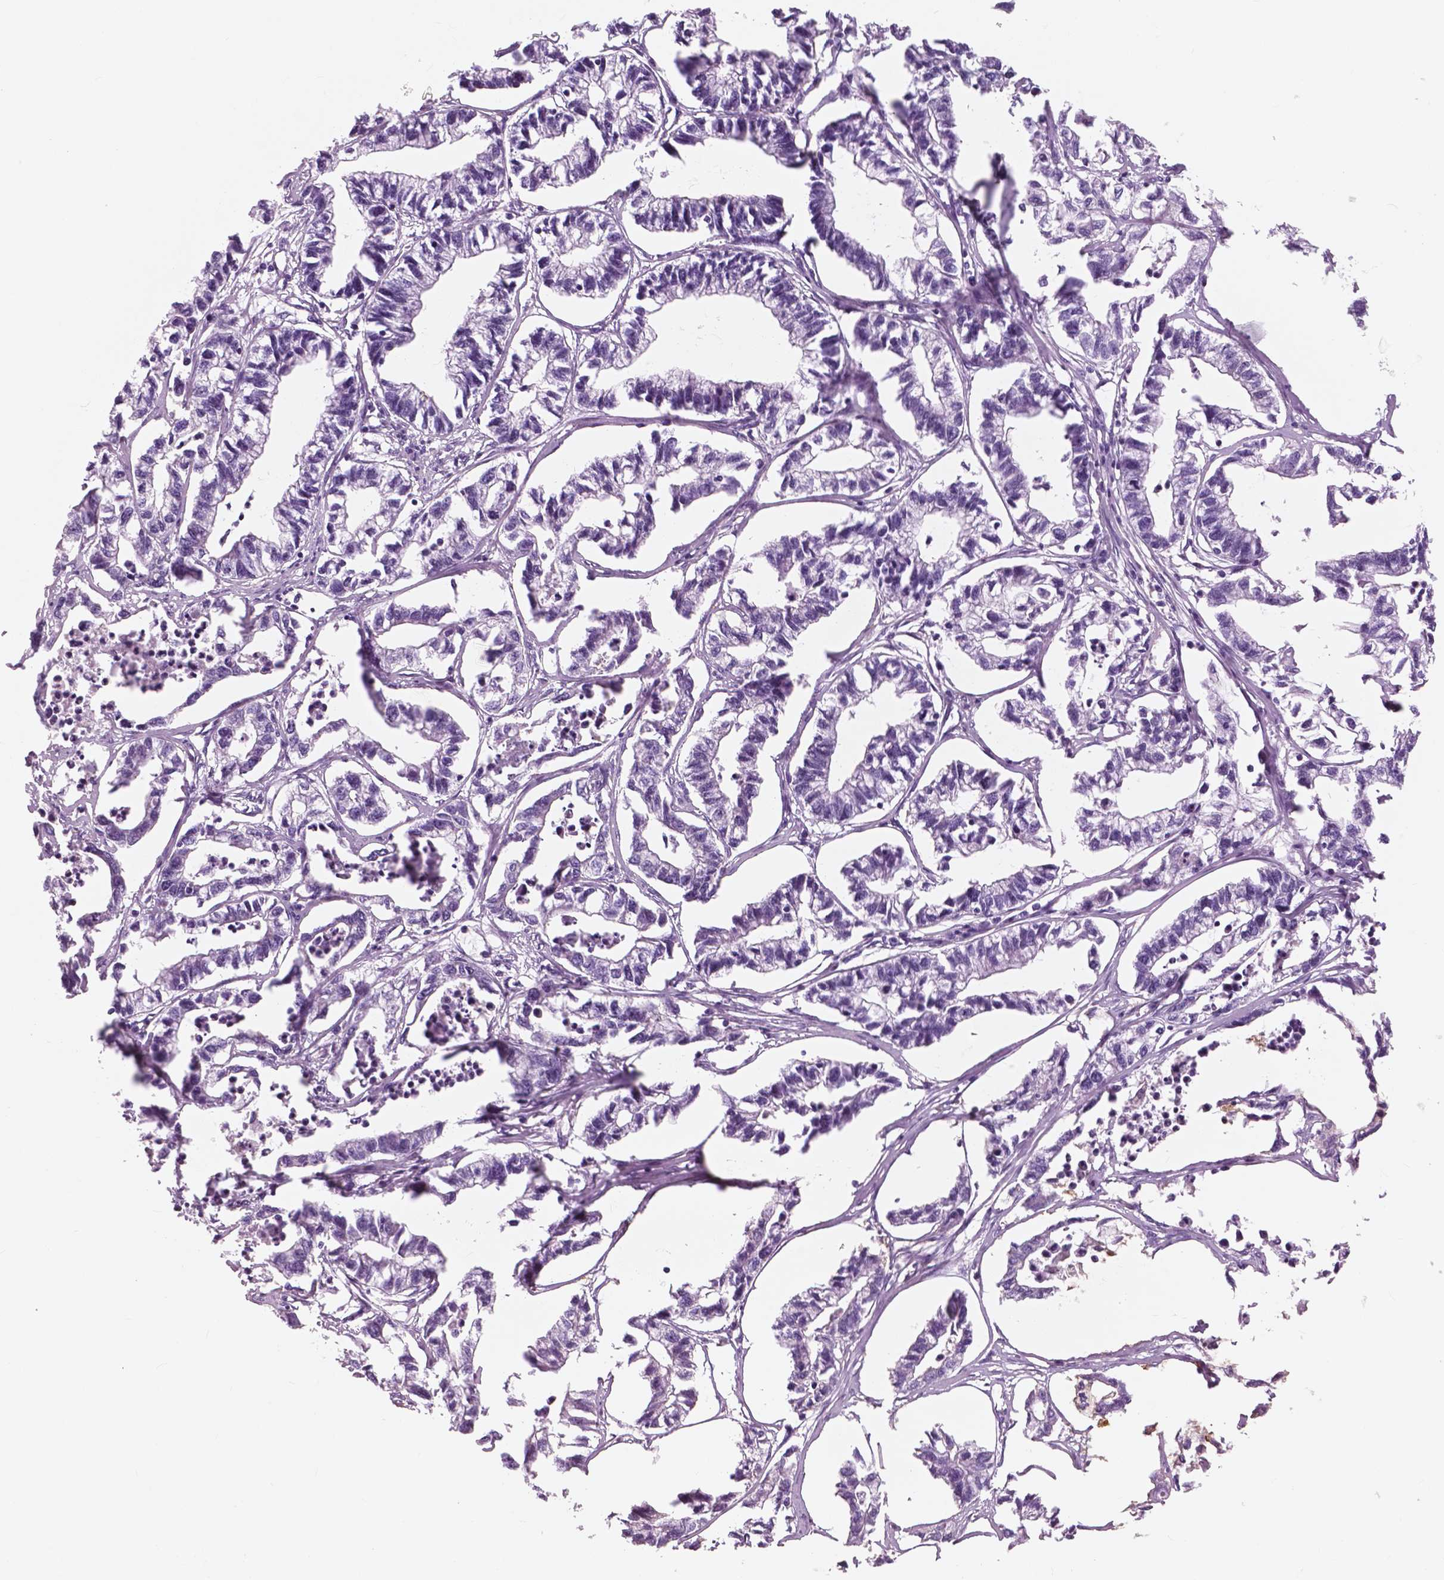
{"staining": {"intensity": "negative", "quantity": "none", "location": "none"}, "tissue": "stomach cancer", "cell_type": "Tumor cells", "image_type": "cancer", "snomed": [{"axis": "morphology", "description": "Adenocarcinoma, NOS"}, {"axis": "topography", "description": "Stomach"}], "caption": "IHC of human adenocarcinoma (stomach) demonstrates no positivity in tumor cells.", "gene": "SERPINI1", "patient": {"sex": "male", "age": 83}}